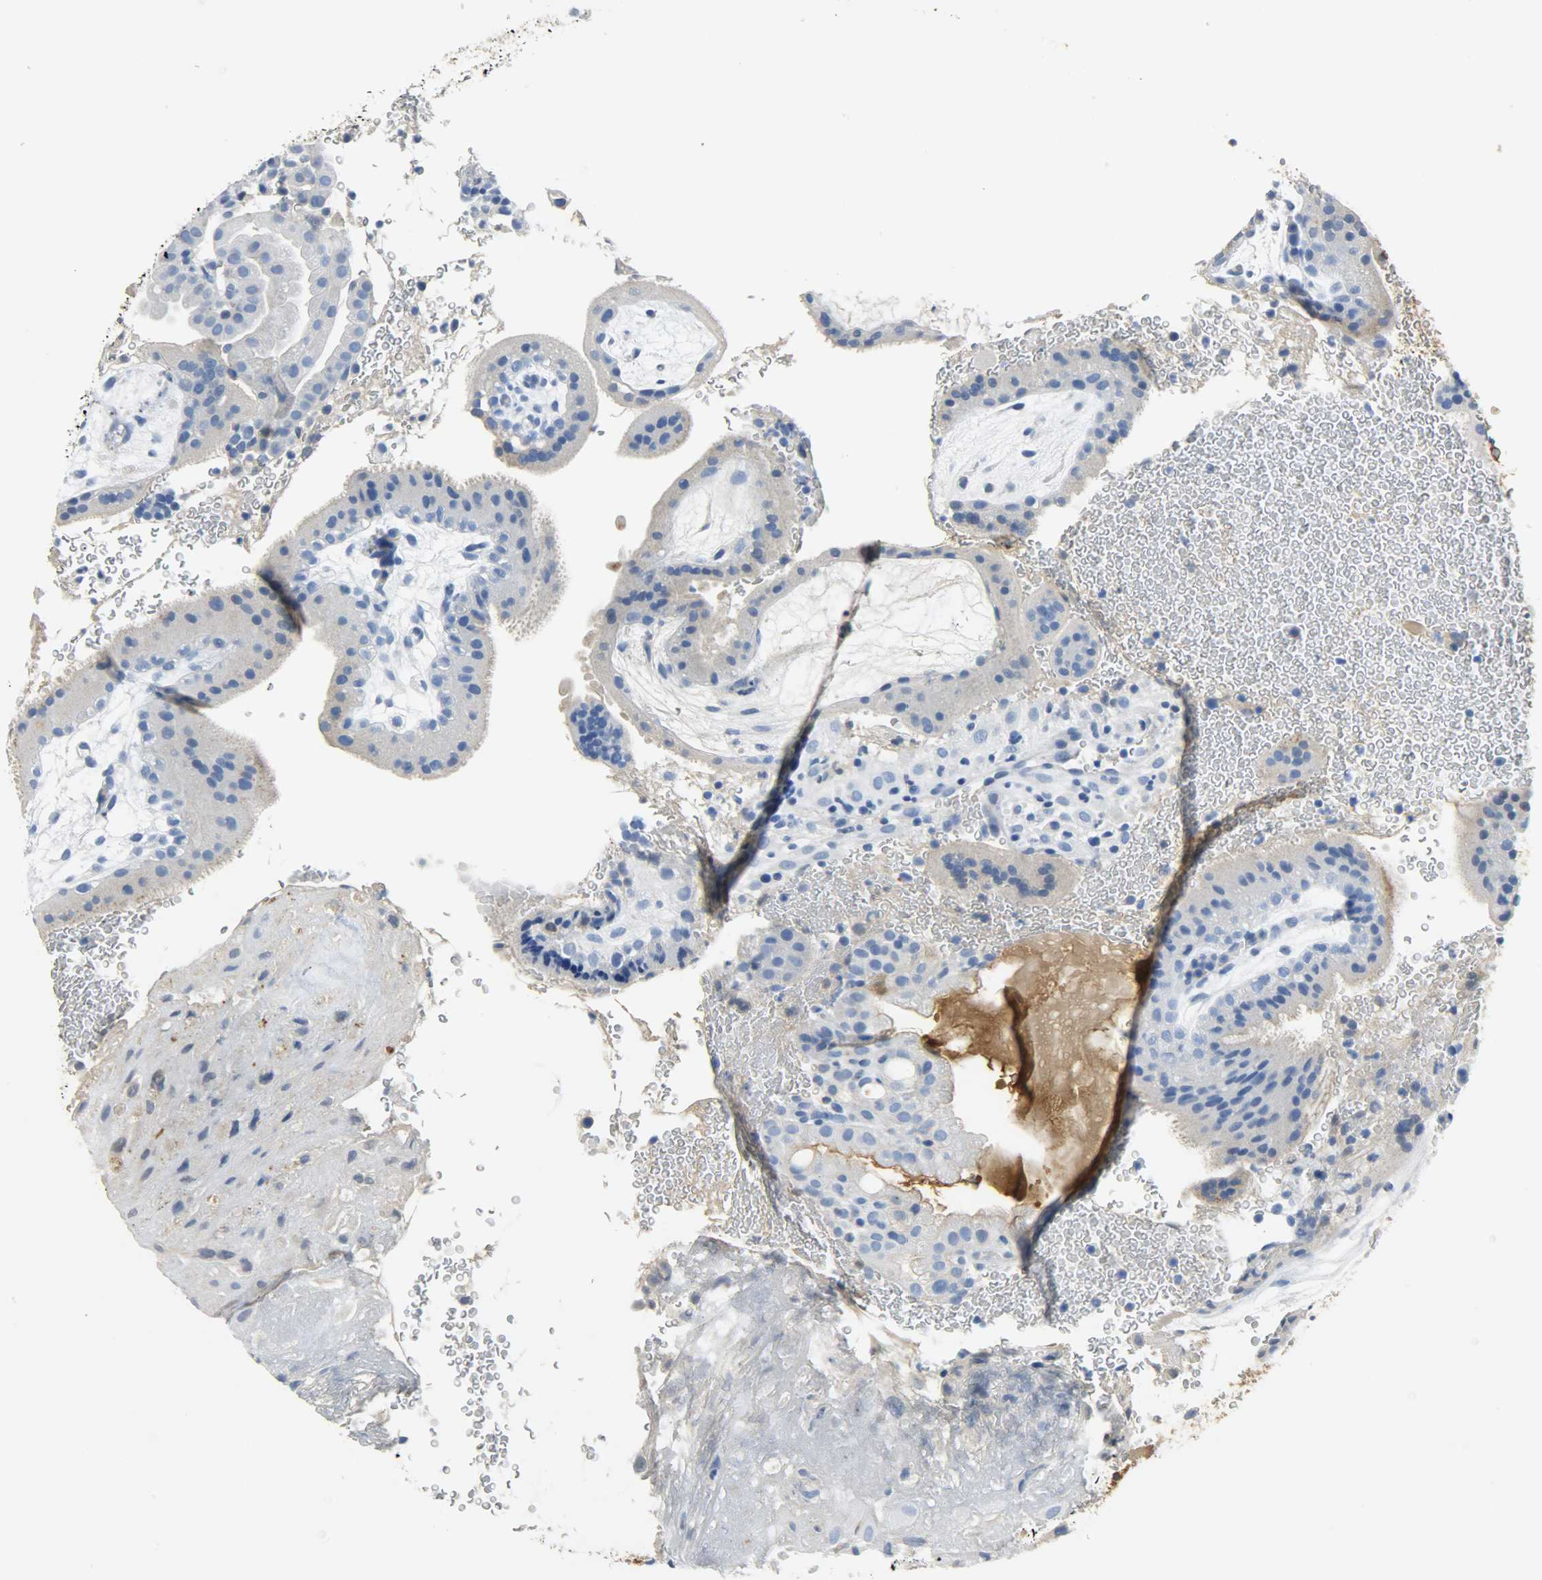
{"staining": {"intensity": "negative", "quantity": "none", "location": "none"}, "tissue": "placenta", "cell_type": "Decidual cells", "image_type": "normal", "snomed": [{"axis": "morphology", "description": "Normal tissue, NOS"}, {"axis": "topography", "description": "Placenta"}], "caption": "This is an IHC histopathology image of benign human placenta. There is no expression in decidual cells.", "gene": "CRP", "patient": {"sex": "female", "age": 19}}